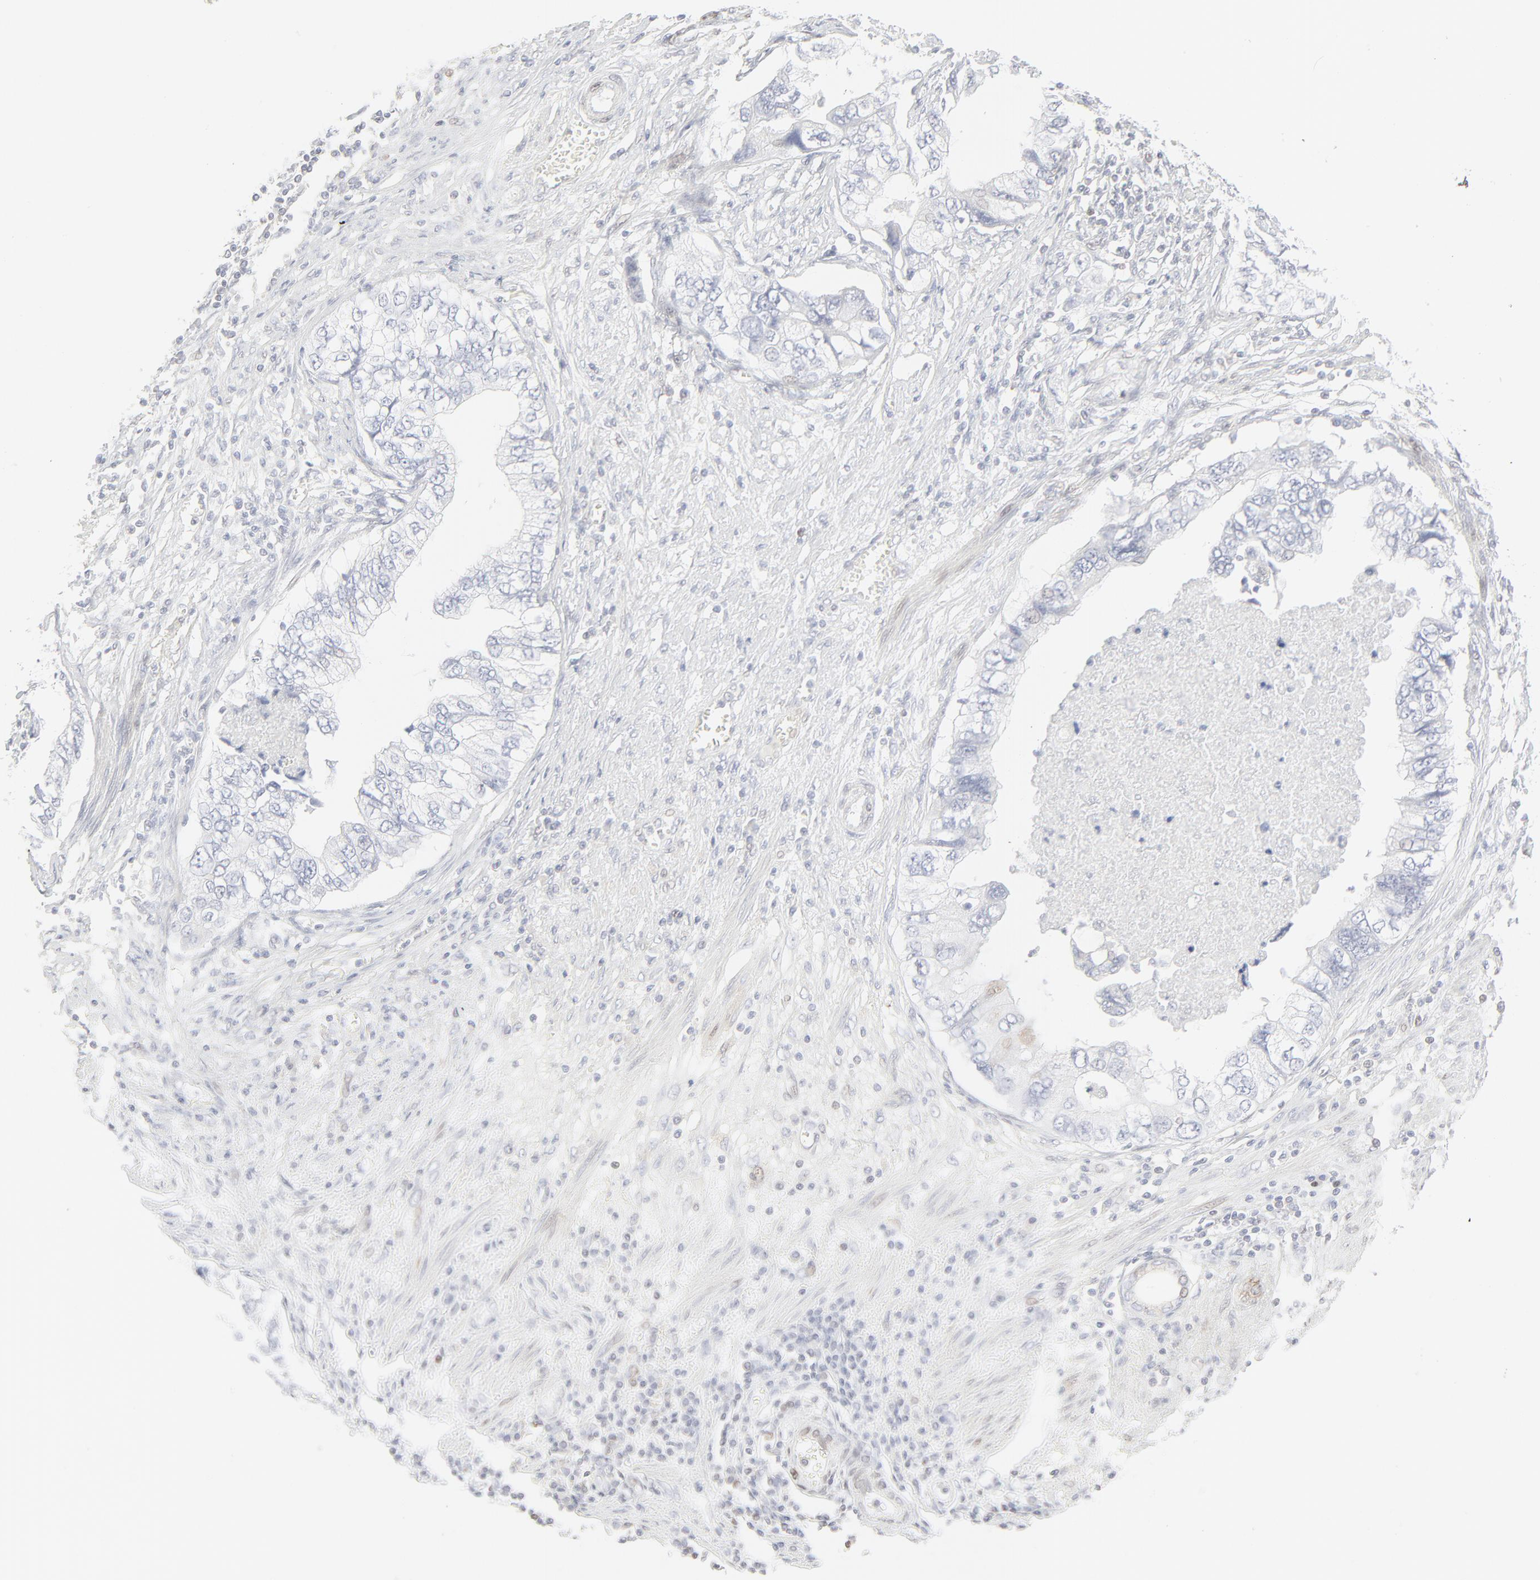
{"staining": {"intensity": "negative", "quantity": "none", "location": "none"}, "tissue": "stomach cancer", "cell_type": "Tumor cells", "image_type": "cancer", "snomed": [{"axis": "morphology", "description": "Adenocarcinoma, NOS"}, {"axis": "topography", "description": "Pancreas"}, {"axis": "topography", "description": "Stomach, upper"}], "caption": "Tumor cells are negative for brown protein staining in stomach cancer.", "gene": "PRKCB", "patient": {"sex": "male", "age": 77}}